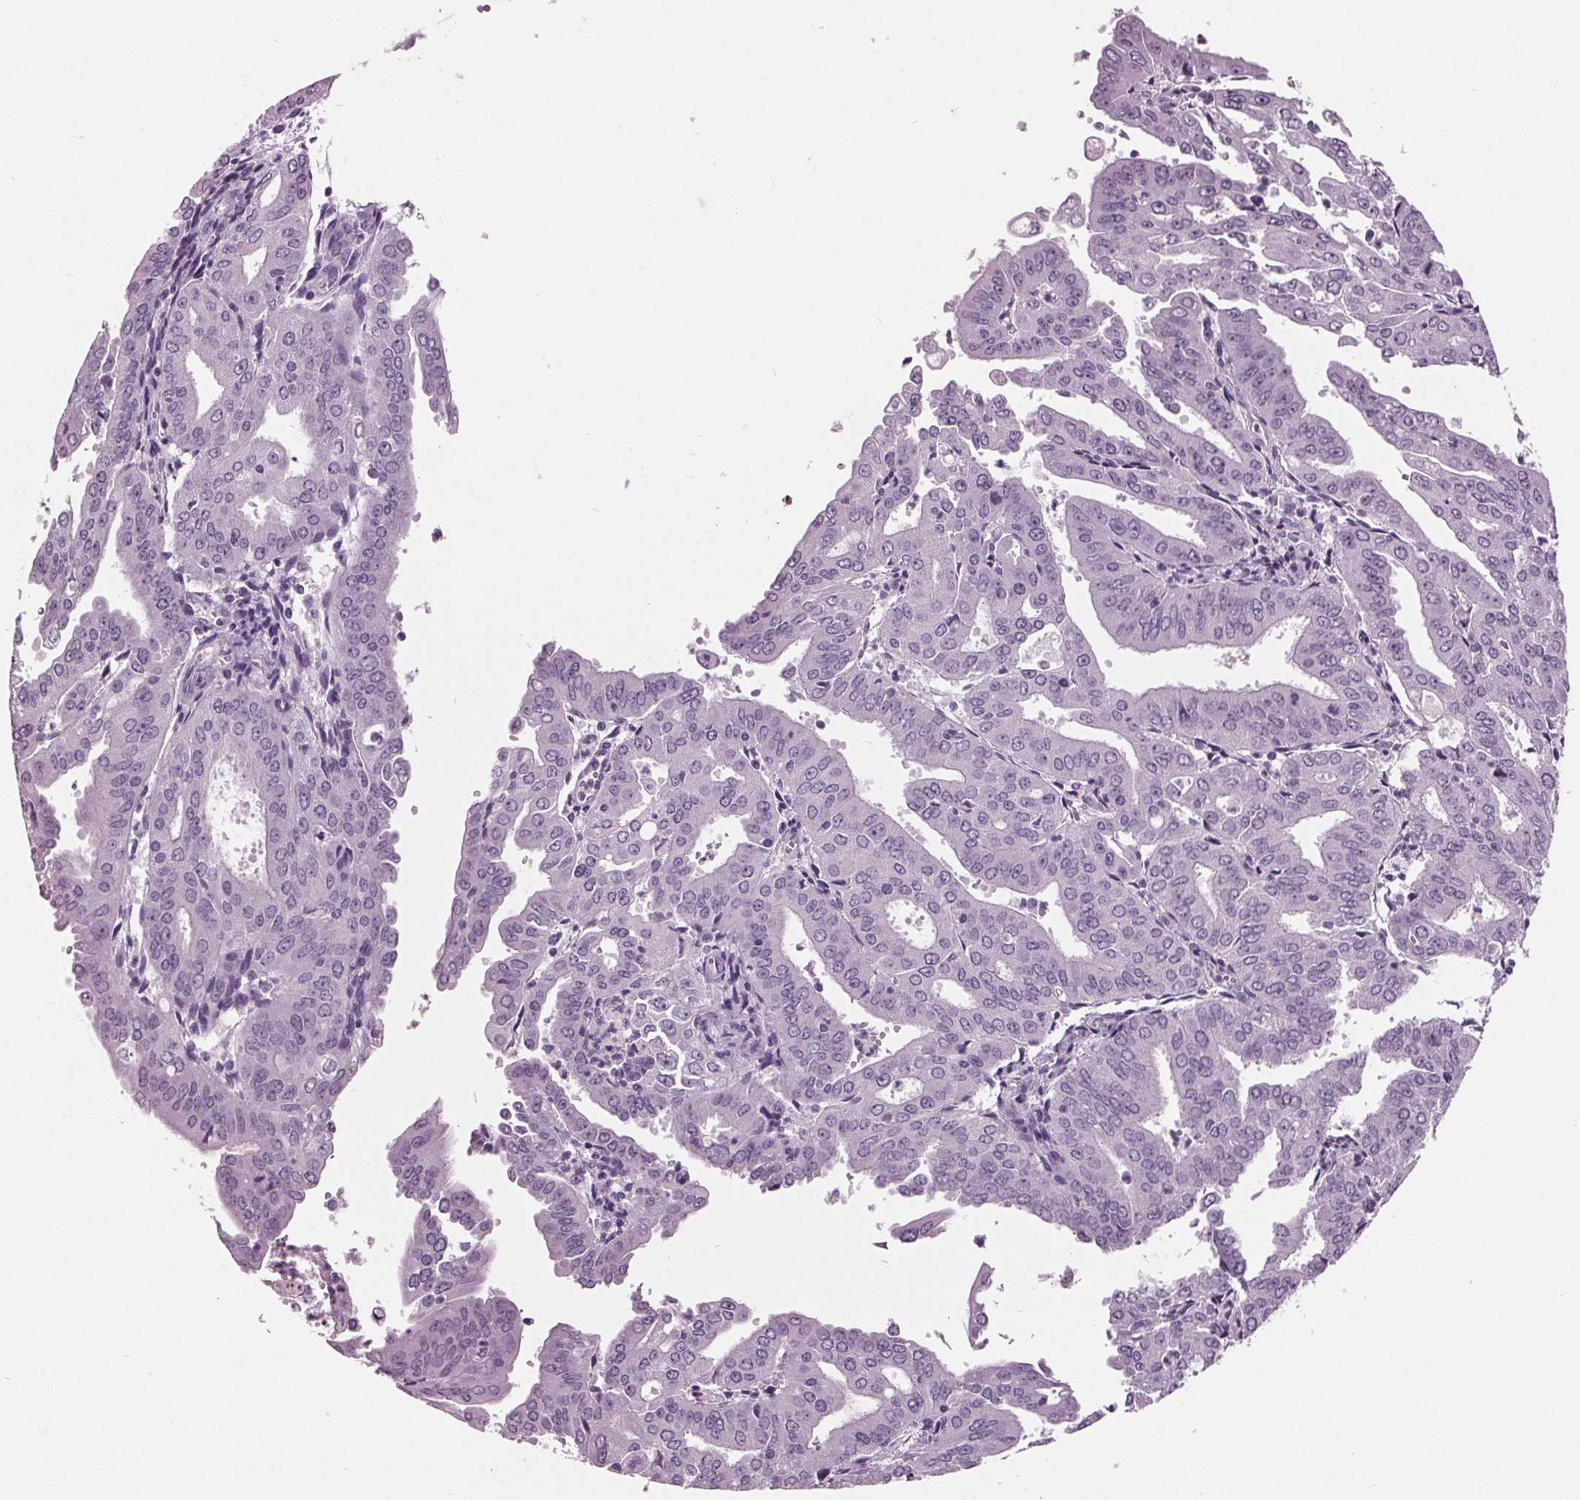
{"staining": {"intensity": "negative", "quantity": "none", "location": "none"}, "tissue": "cervical cancer", "cell_type": "Tumor cells", "image_type": "cancer", "snomed": [{"axis": "morphology", "description": "Adenocarcinoma, NOS"}, {"axis": "topography", "description": "Cervix"}], "caption": "This is an immunohistochemistry (IHC) histopathology image of adenocarcinoma (cervical). There is no staining in tumor cells.", "gene": "AMBP", "patient": {"sex": "female", "age": 56}}